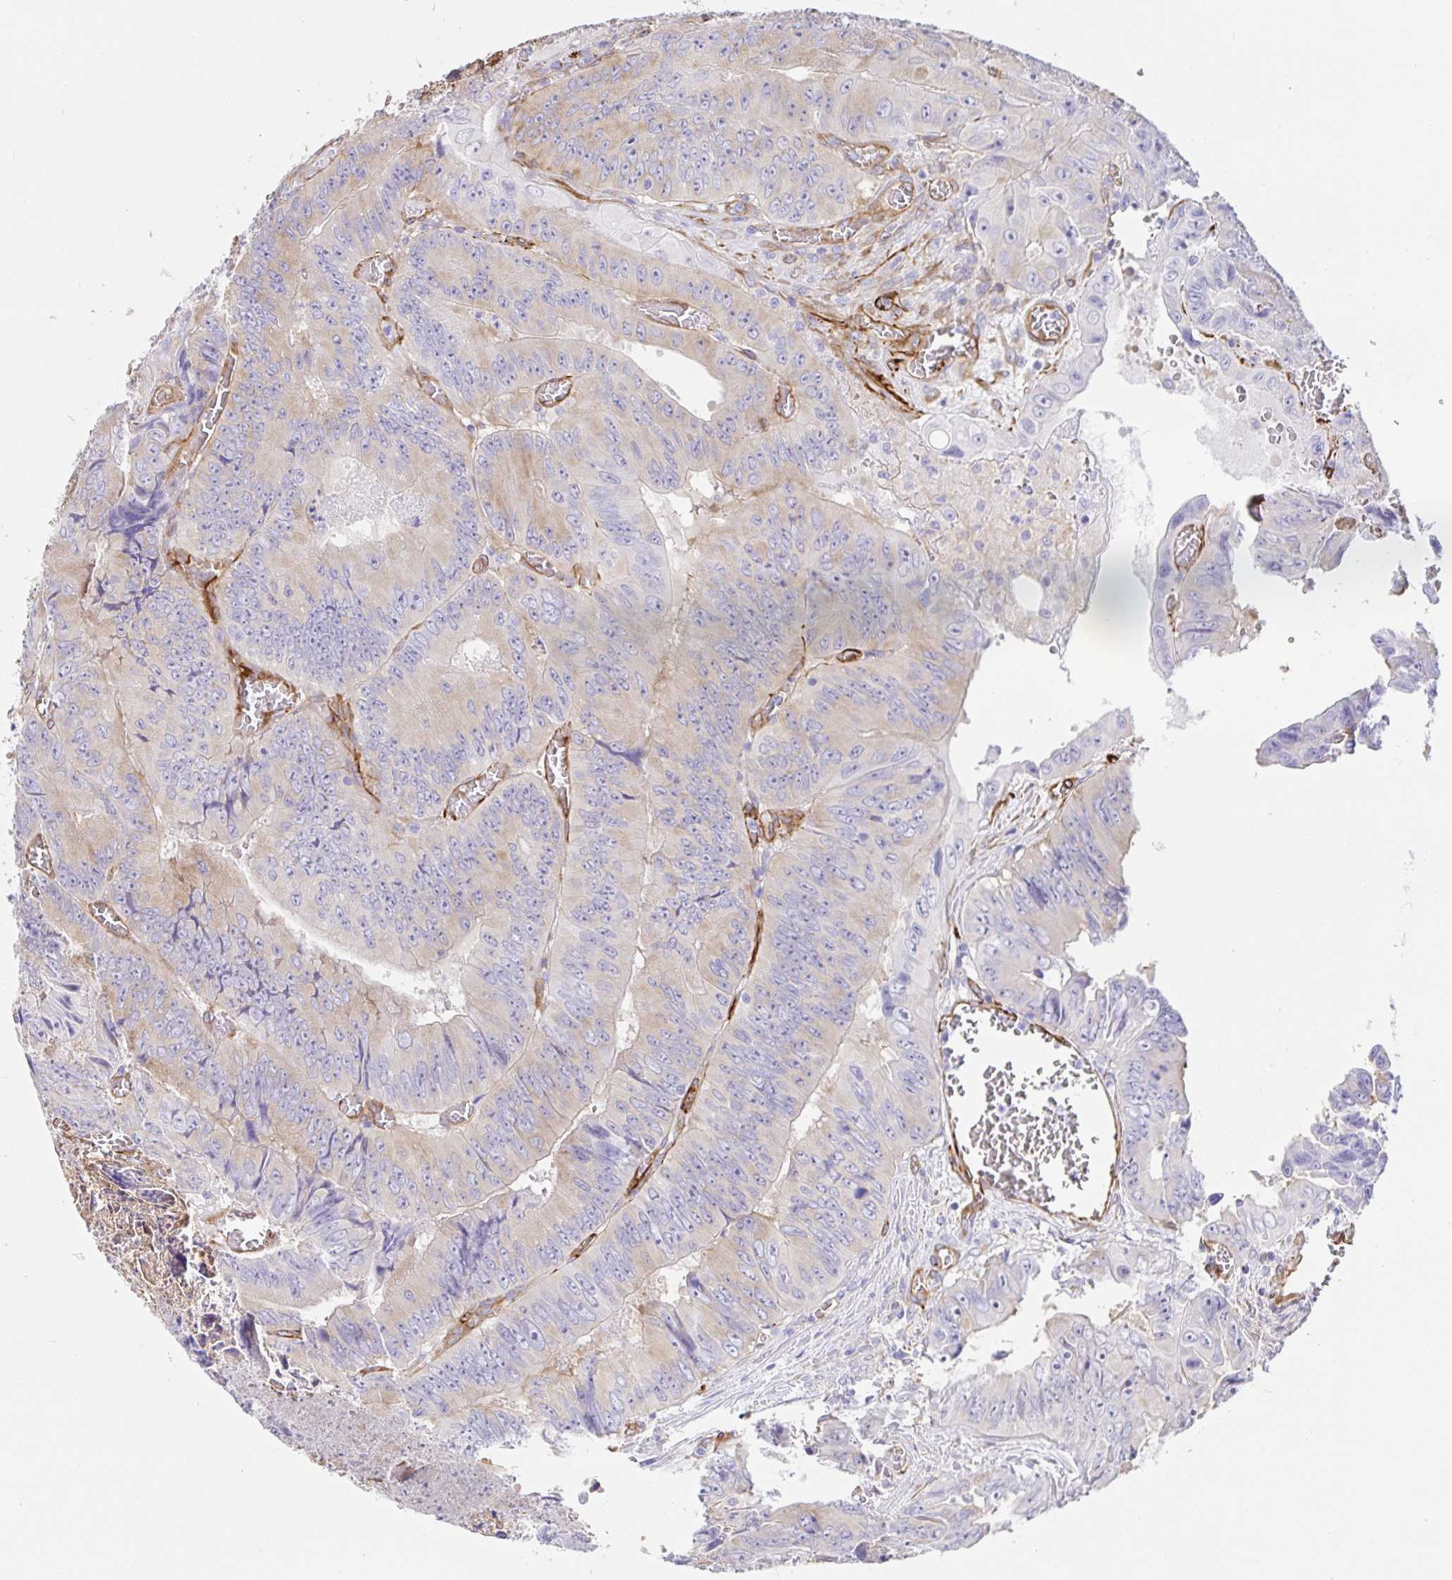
{"staining": {"intensity": "negative", "quantity": "none", "location": "none"}, "tissue": "colorectal cancer", "cell_type": "Tumor cells", "image_type": "cancer", "snomed": [{"axis": "morphology", "description": "Adenocarcinoma, NOS"}, {"axis": "topography", "description": "Colon"}], "caption": "Immunohistochemistry (IHC) of human colorectal cancer (adenocarcinoma) shows no positivity in tumor cells. (DAB IHC with hematoxylin counter stain).", "gene": "DOCK1", "patient": {"sex": "female", "age": 84}}